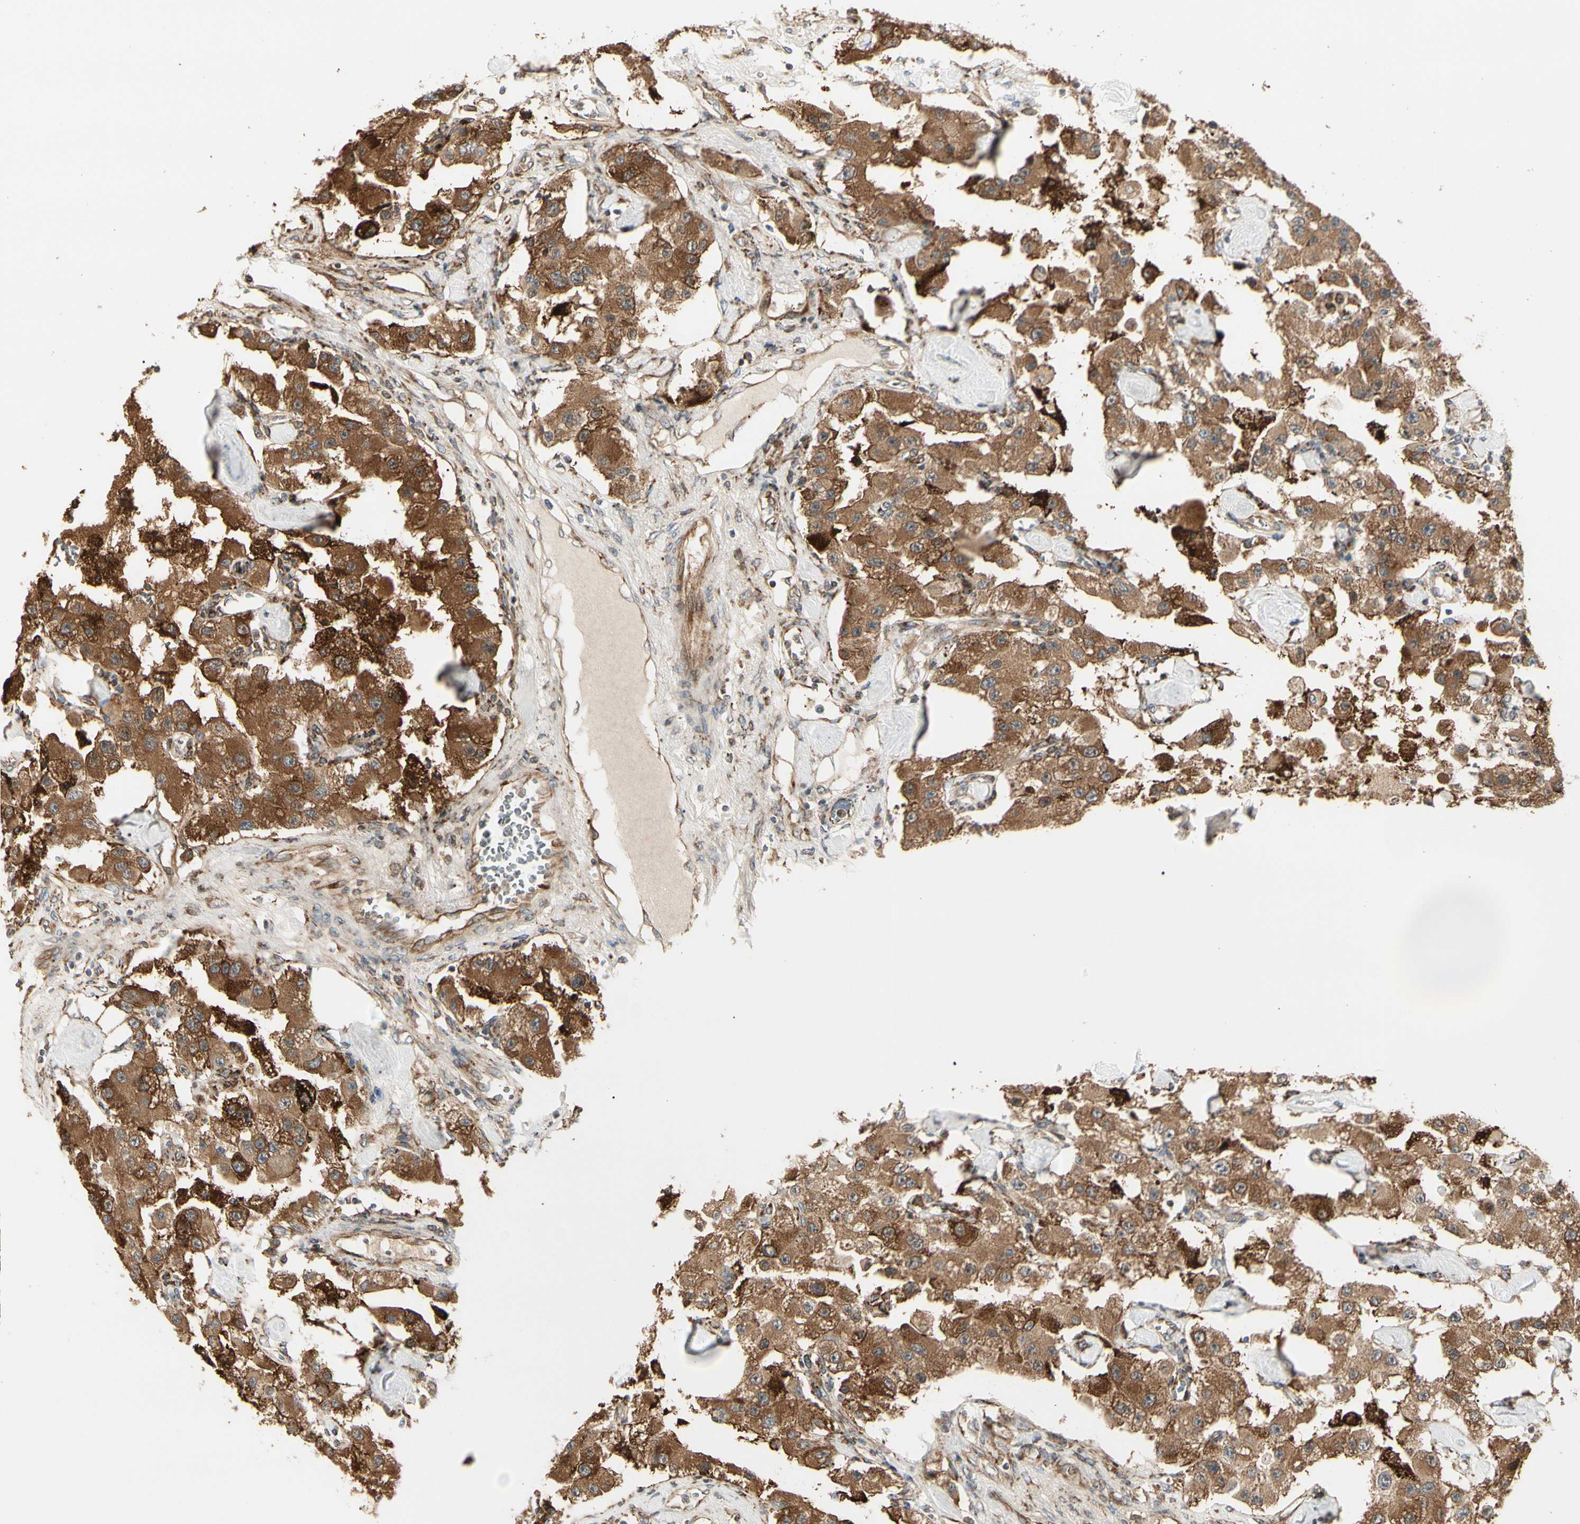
{"staining": {"intensity": "strong", "quantity": ">75%", "location": "cytoplasmic/membranous"}, "tissue": "carcinoid", "cell_type": "Tumor cells", "image_type": "cancer", "snomed": [{"axis": "morphology", "description": "Carcinoid, malignant, NOS"}, {"axis": "topography", "description": "Pancreas"}], "caption": "A histopathology image of human carcinoid stained for a protein demonstrates strong cytoplasmic/membranous brown staining in tumor cells.", "gene": "HSP90B1", "patient": {"sex": "male", "age": 41}}